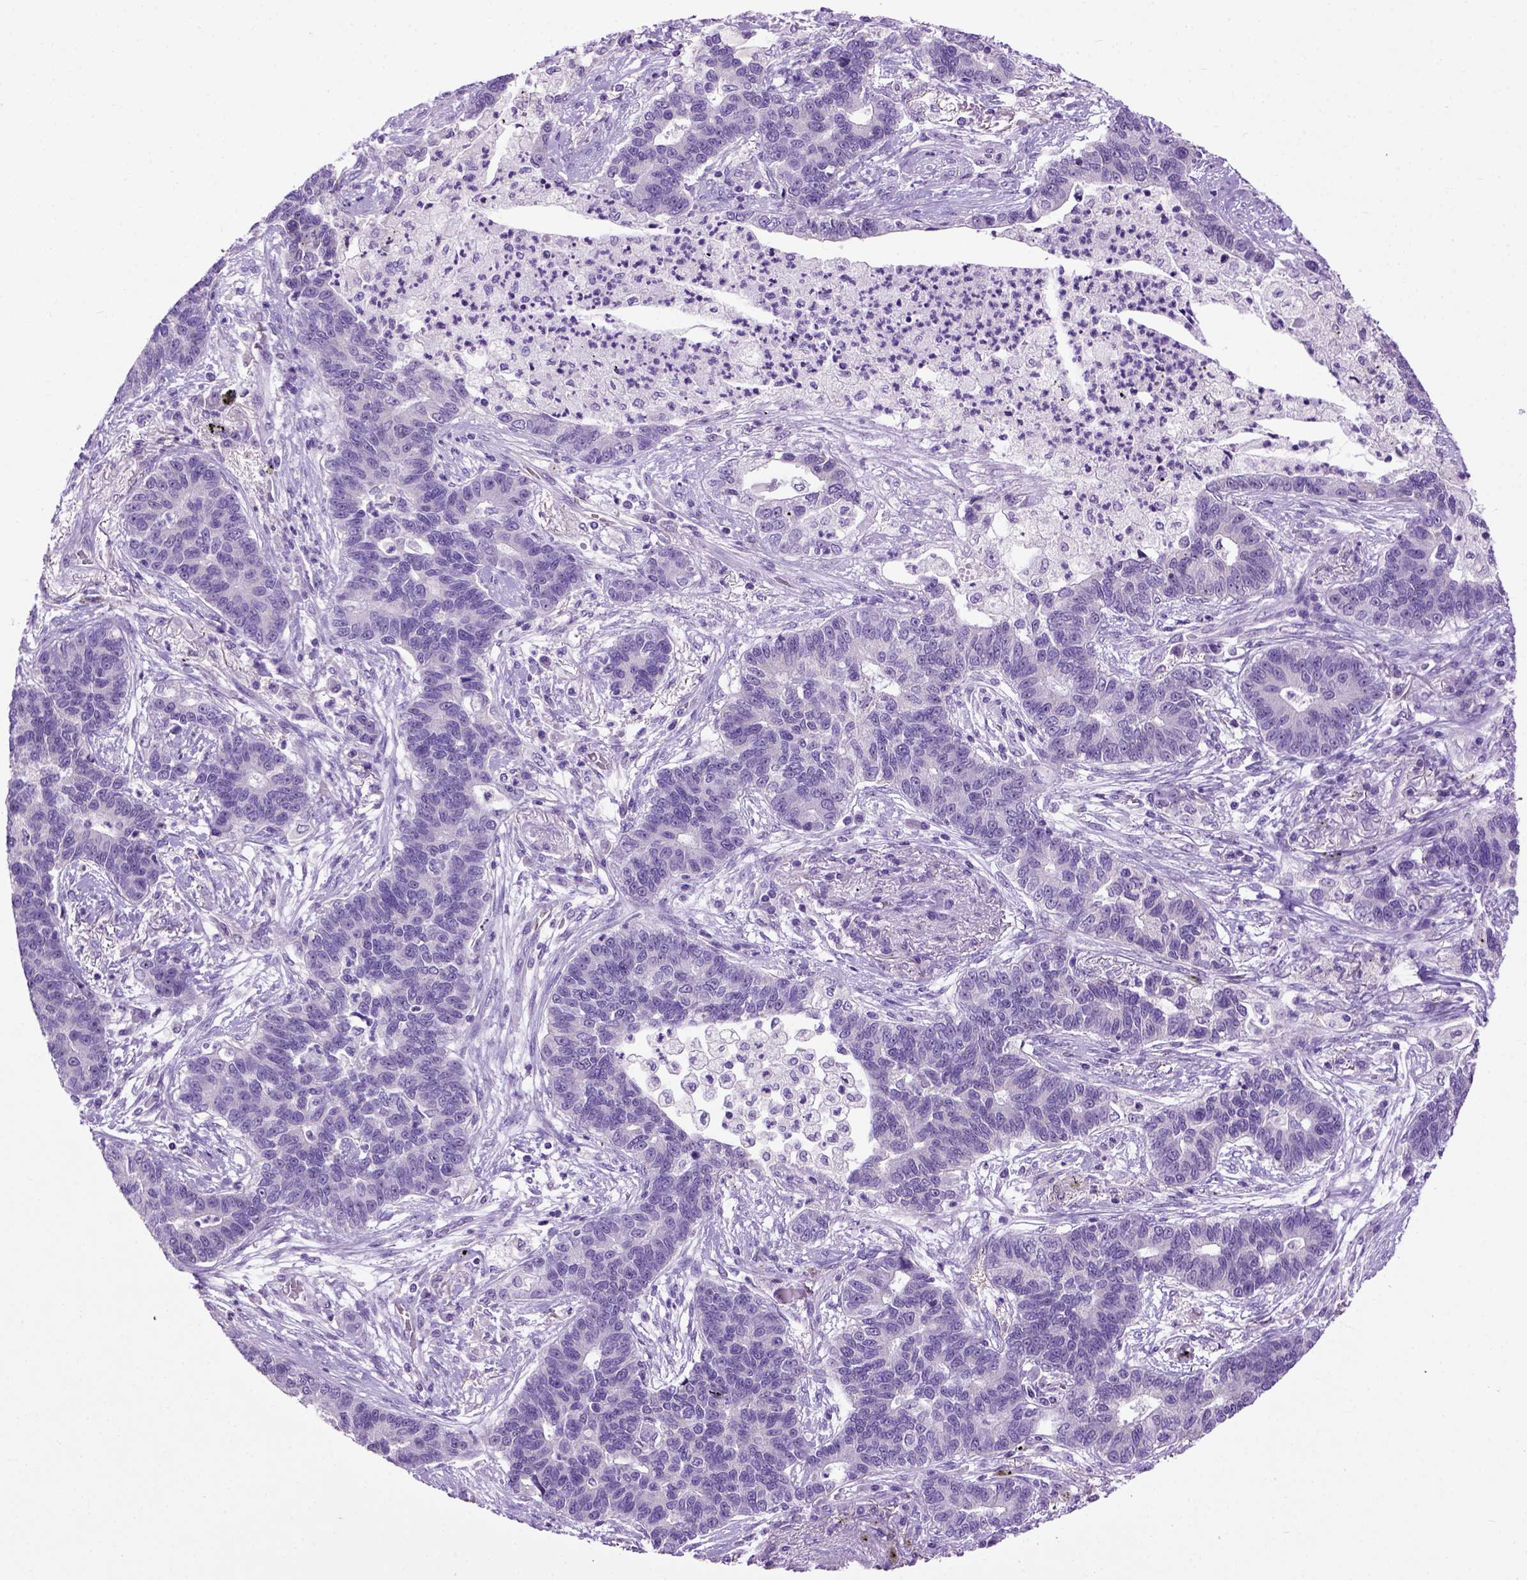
{"staining": {"intensity": "negative", "quantity": "none", "location": "none"}, "tissue": "lung cancer", "cell_type": "Tumor cells", "image_type": "cancer", "snomed": [{"axis": "morphology", "description": "Adenocarcinoma, NOS"}, {"axis": "topography", "description": "Lung"}], "caption": "Immunohistochemistry histopathology image of neoplastic tissue: lung cancer stained with DAB (3,3'-diaminobenzidine) displays no significant protein staining in tumor cells.", "gene": "UTP4", "patient": {"sex": "female", "age": 57}}